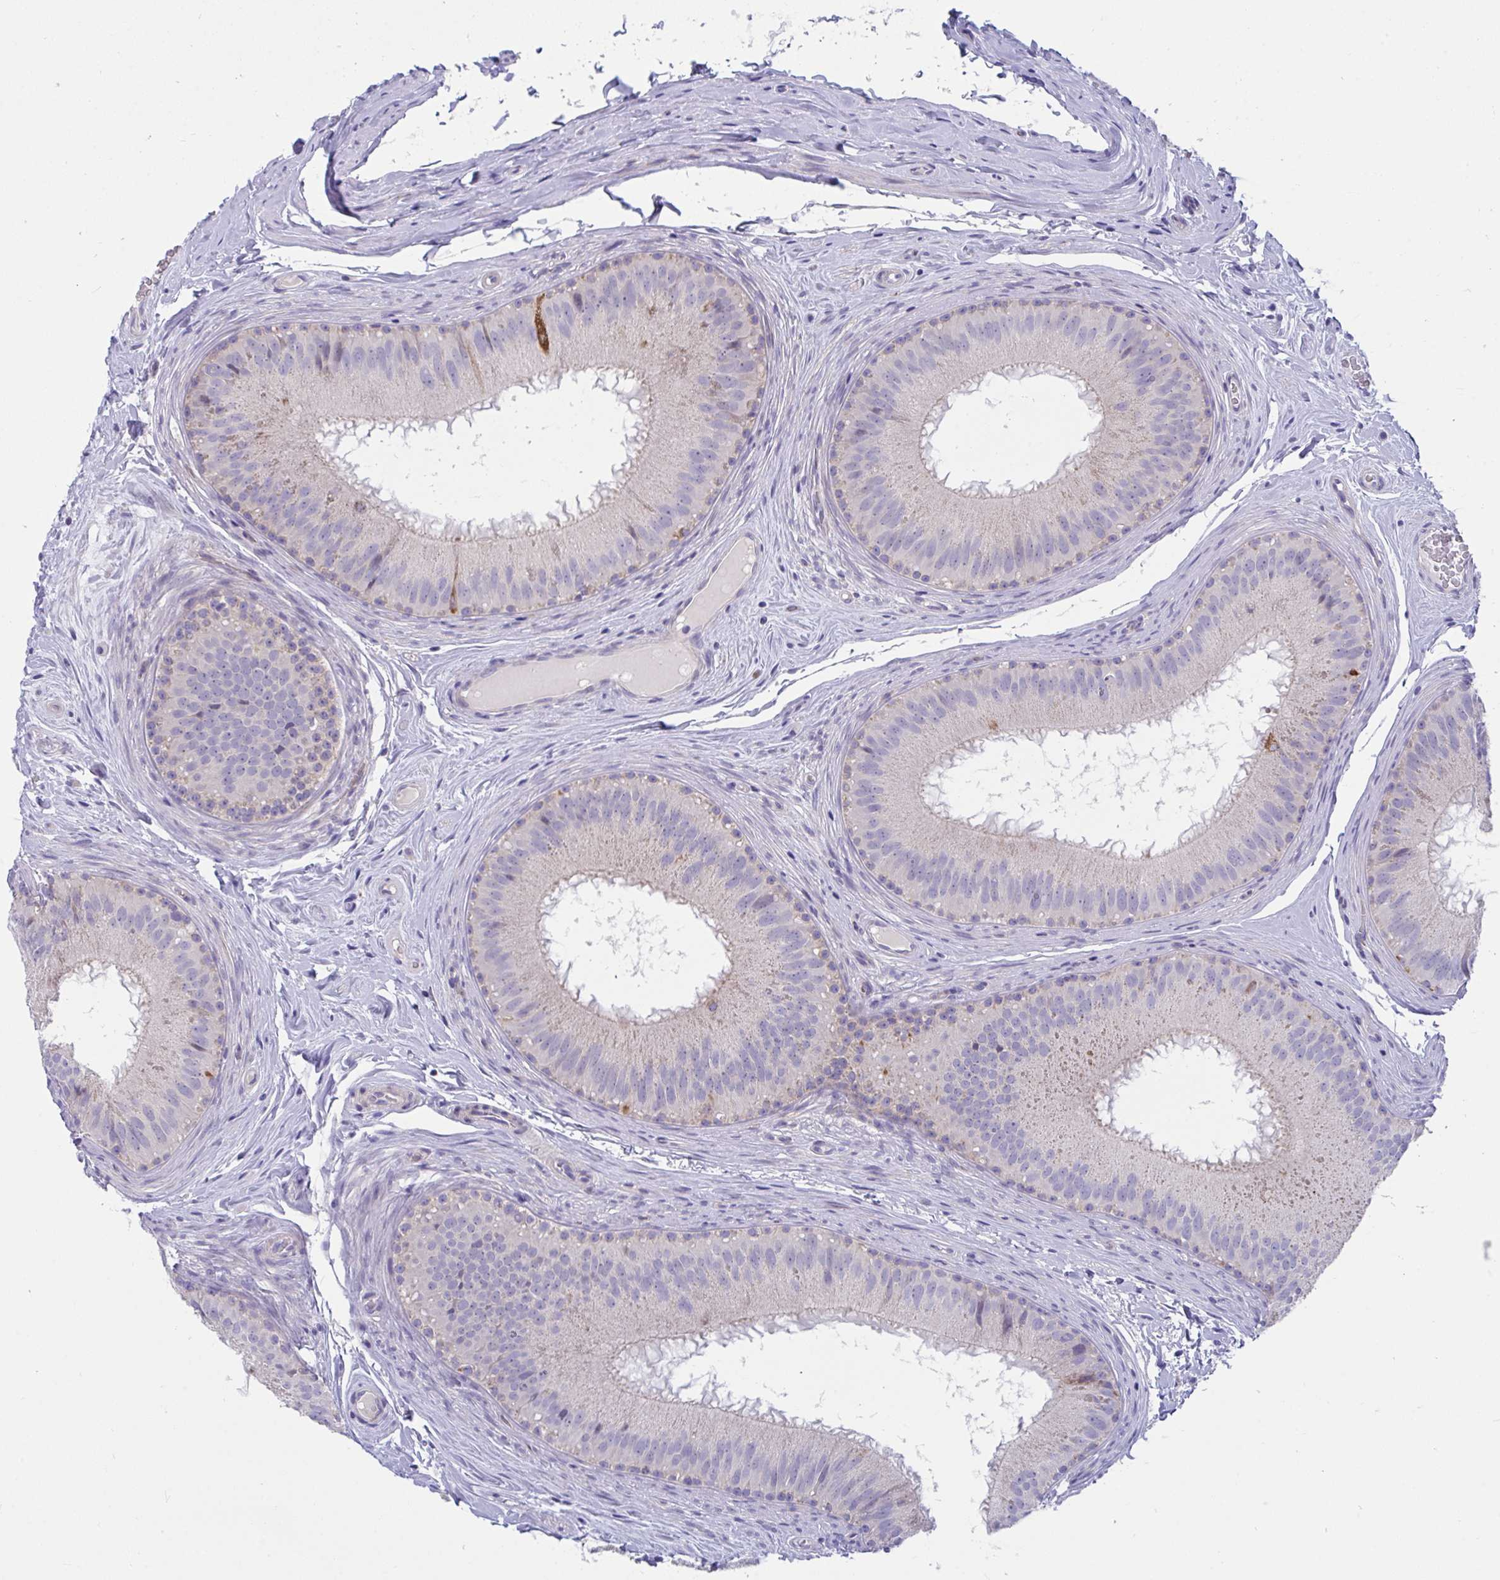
{"staining": {"intensity": "weak", "quantity": "<25%", "location": "cytoplasmic/membranous"}, "tissue": "epididymis", "cell_type": "Glandular cells", "image_type": "normal", "snomed": [{"axis": "morphology", "description": "Normal tissue, NOS"}, {"axis": "topography", "description": "Epididymis"}], "caption": "IHC photomicrograph of unremarkable epididymis: epididymis stained with DAB demonstrates no significant protein positivity in glandular cells.", "gene": "DTX3", "patient": {"sex": "male", "age": 44}}